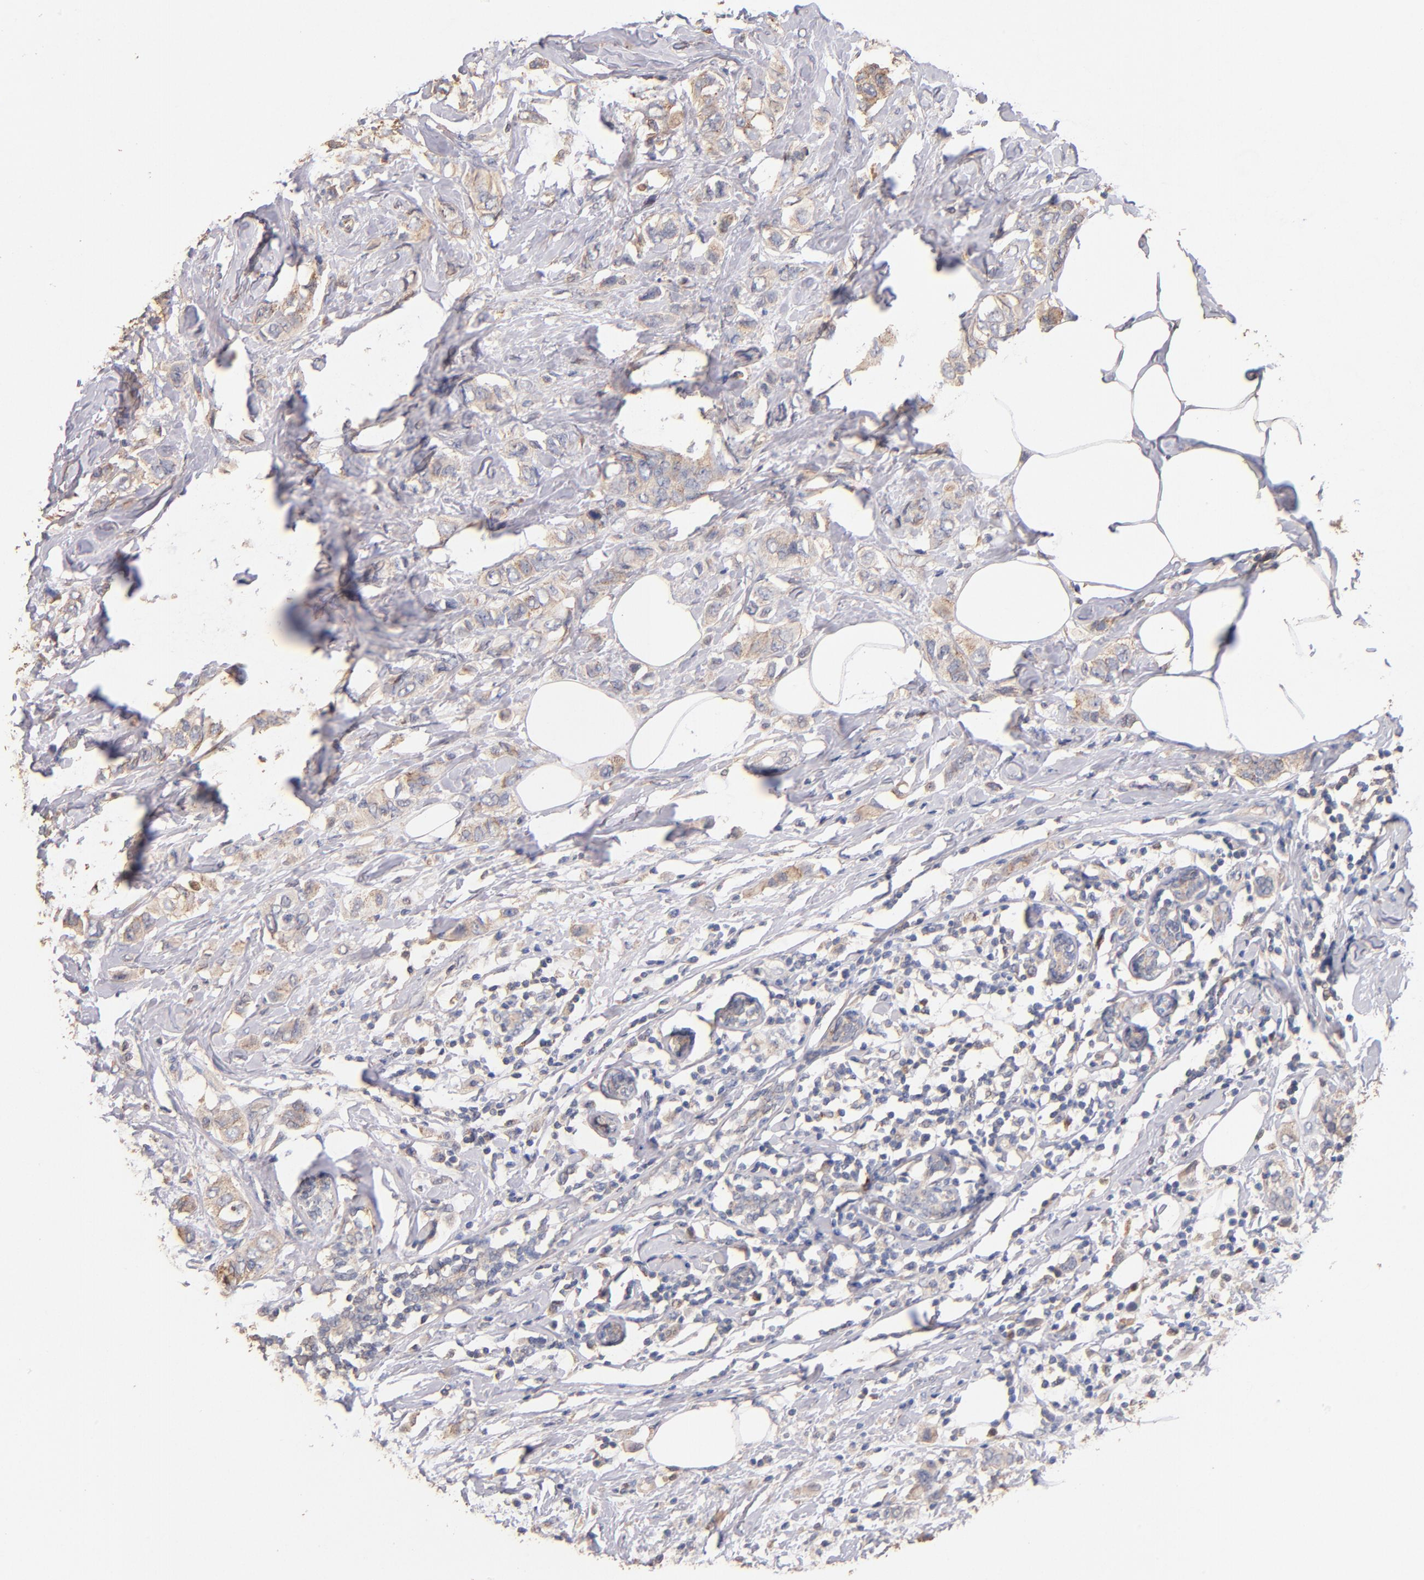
{"staining": {"intensity": "weak", "quantity": "25%-75%", "location": "cytoplasmic/membranous"}, "tissue": "breast cancer", "cell_type": "Tumor cells", "image_type": "cancer", "snomed": [{"axis": "morphology", "description": "Normal tissue, NOS"}, {"axis": "morphology", "description": "Duct carcinoma"}, {"axis": "topography", "description": "Breast"}], "caption": "Protein expression analysis of human breast cancer reveals weak cytoplasmic/membranous expression in about 25%-75% of tumor cells.", "gene": "RO60", "patient": {"sex": "female", "age": 50}}